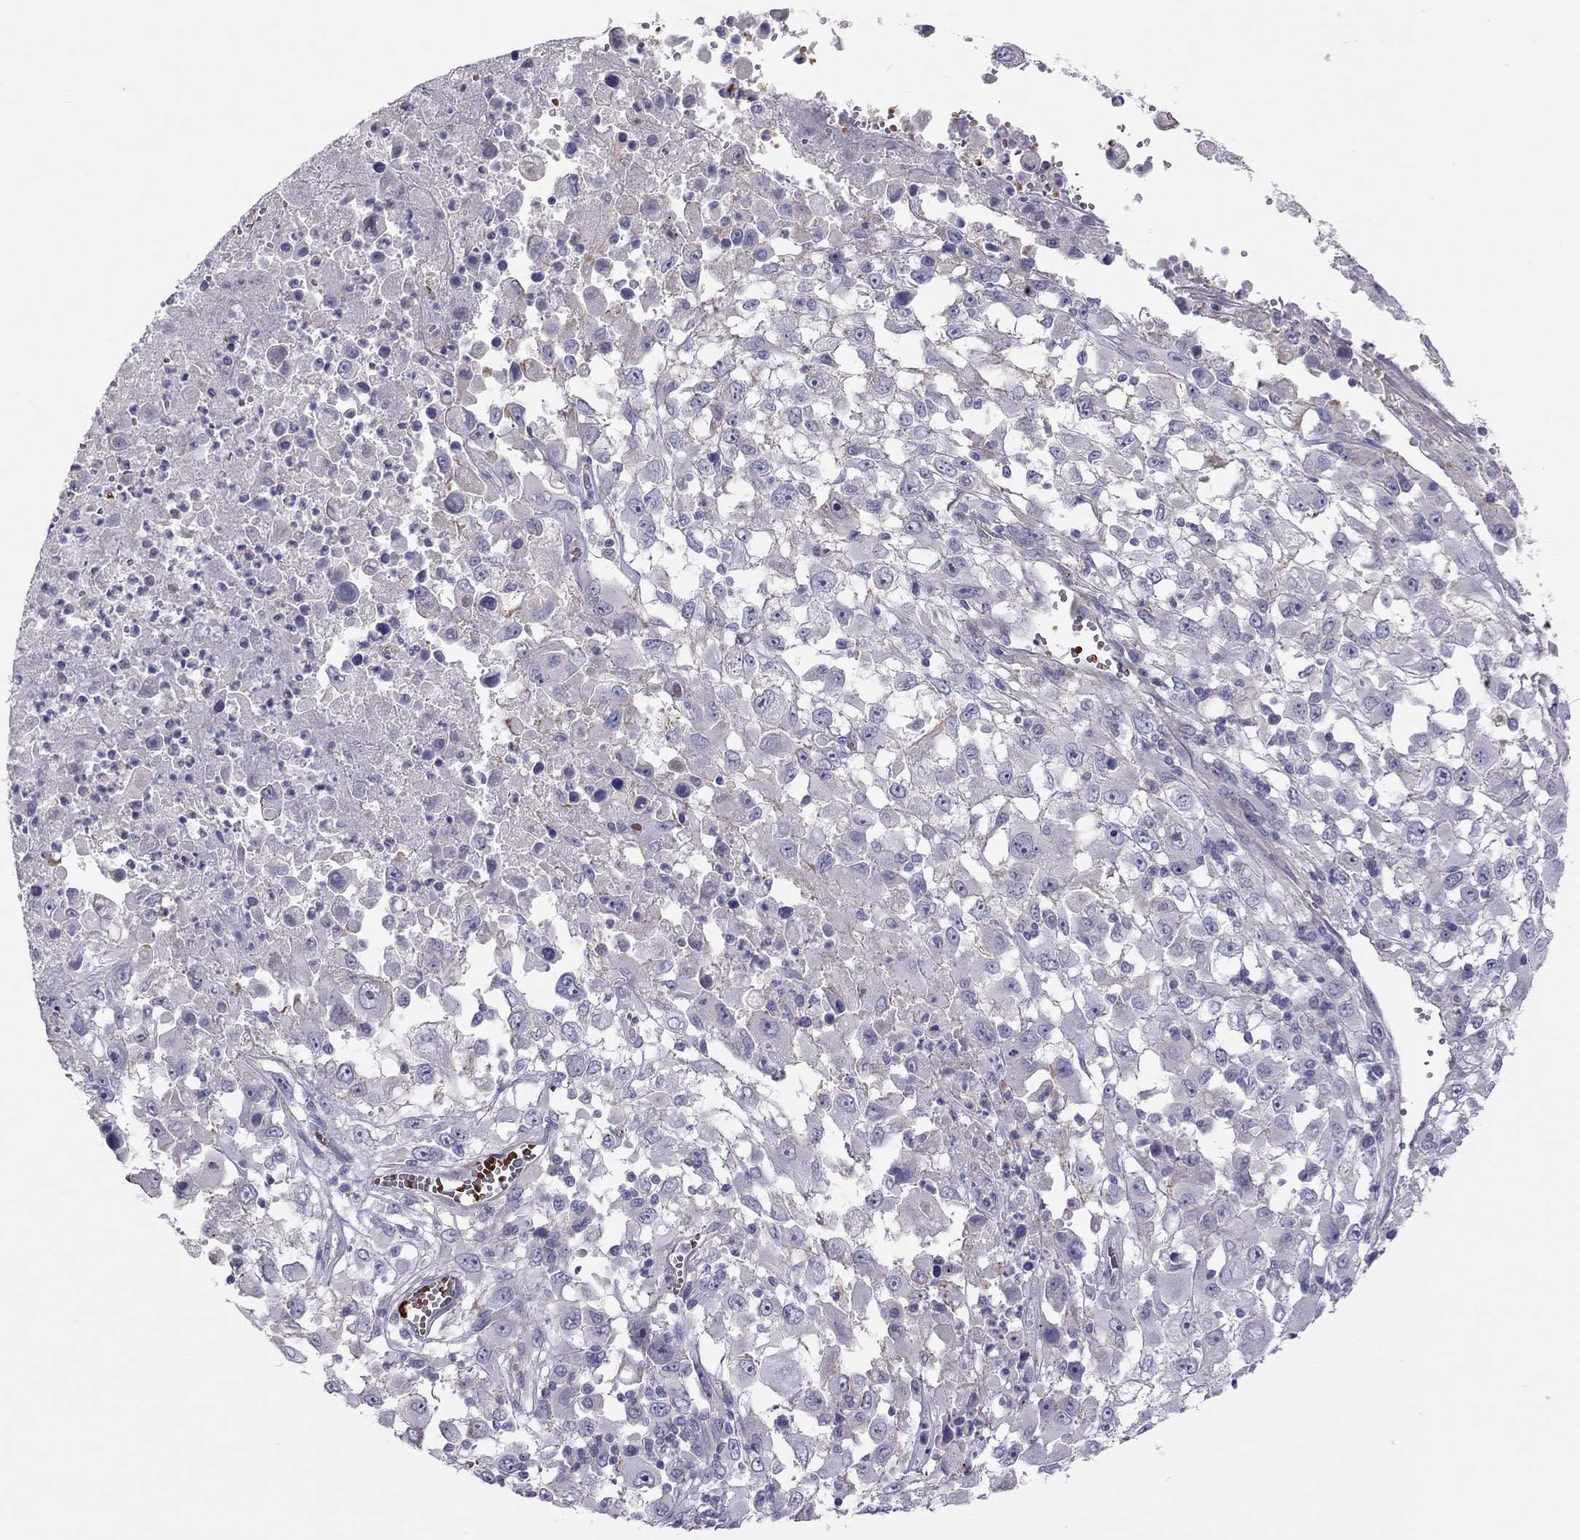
{"staining": {"intensity": "negative", "quantity": "none", "location": "none"}, "tissue": "melanoma", "cell_type": "Tumor cells", "image_type": "cancer", "snomed": [{"axis": "morphology", "description": "Malignant melanoma, Metastatic site"}, {"axis": "topography", "description": "Soft tissue"}], "caption": "Immunohistochemistry (IHC) of human melanoma reveals no staining in tumor cells.", "gene": "FRMD1", "patient": {"sex": "male", "age": 50}}